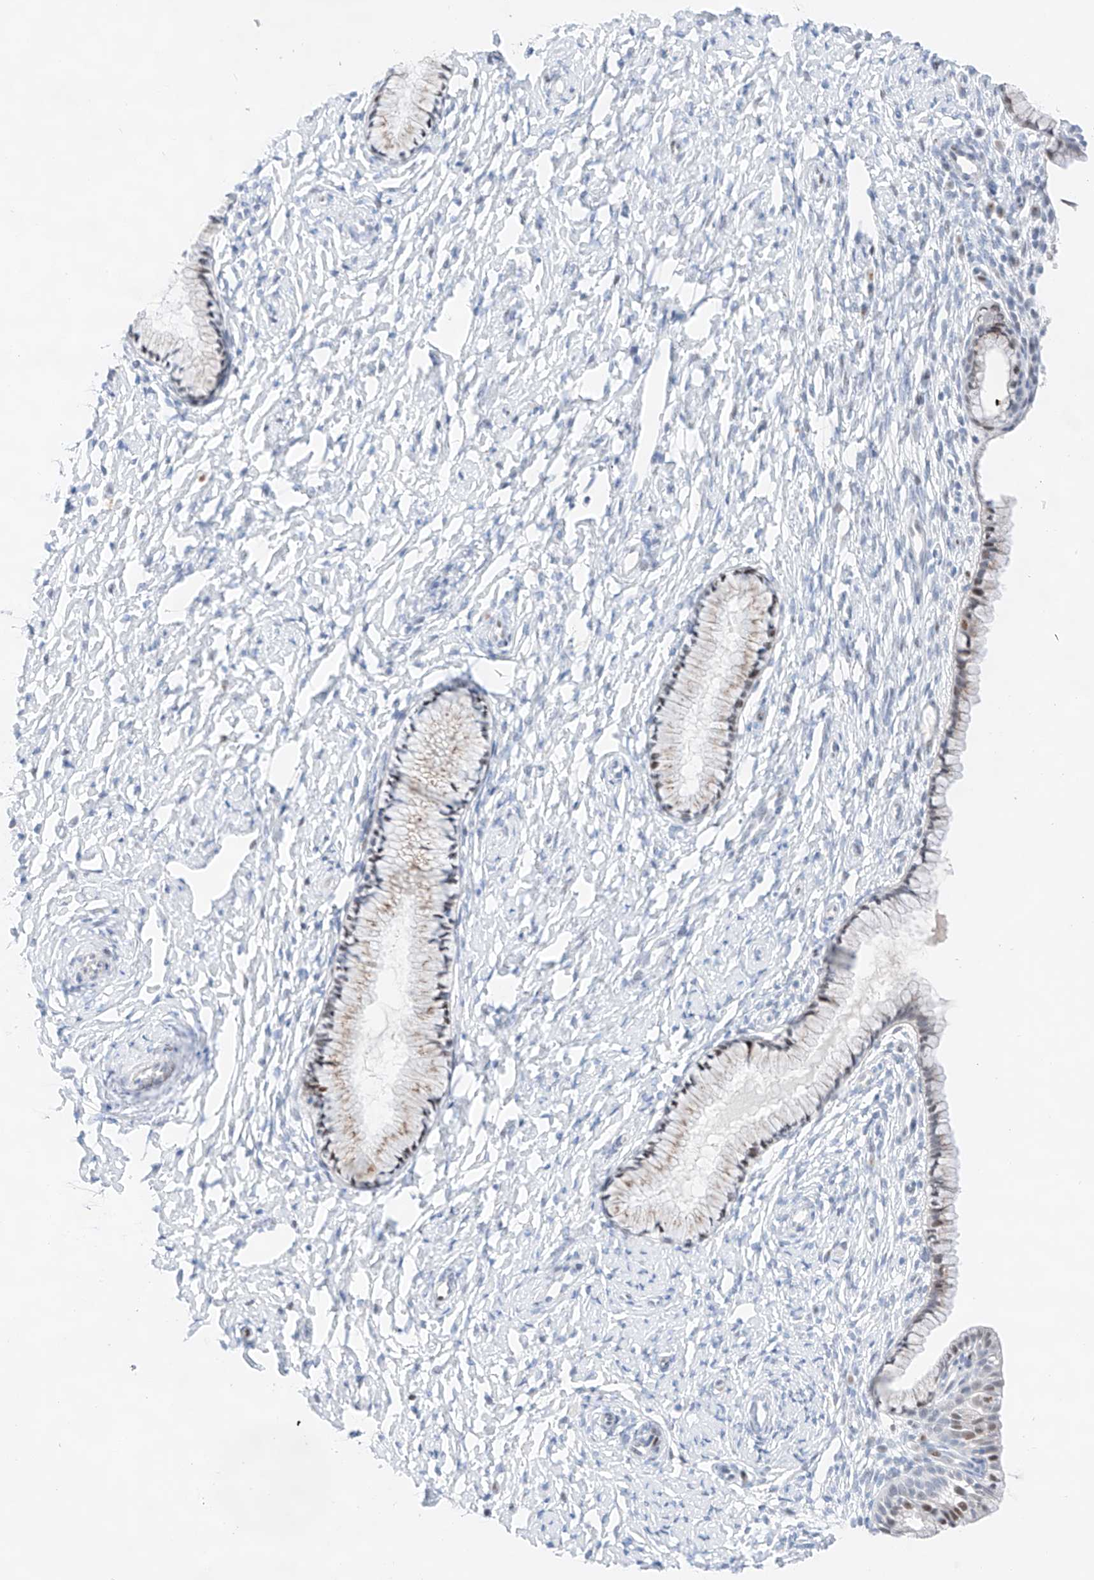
{"staining": {"intensity": "moderate", "quantity": "<25%", "location": "nuclear"}, "tissue": "cervix", "cell_type": "Glandular cells", "image_type": "normal", "snomed": [{"axis": "morphology", "description": "Normal tissue, NOS"}, {"axis": "topography", "description": "Cervix"}], "caption": "A high-resolution image shows immunohistochemistry (IHC) staining of unremarkable cervix, which reveals moderate nuclear staining in about <25% of glandular cells.", "gene": "NT5C3B", "patient": {"sex": "female", "age": 33}}